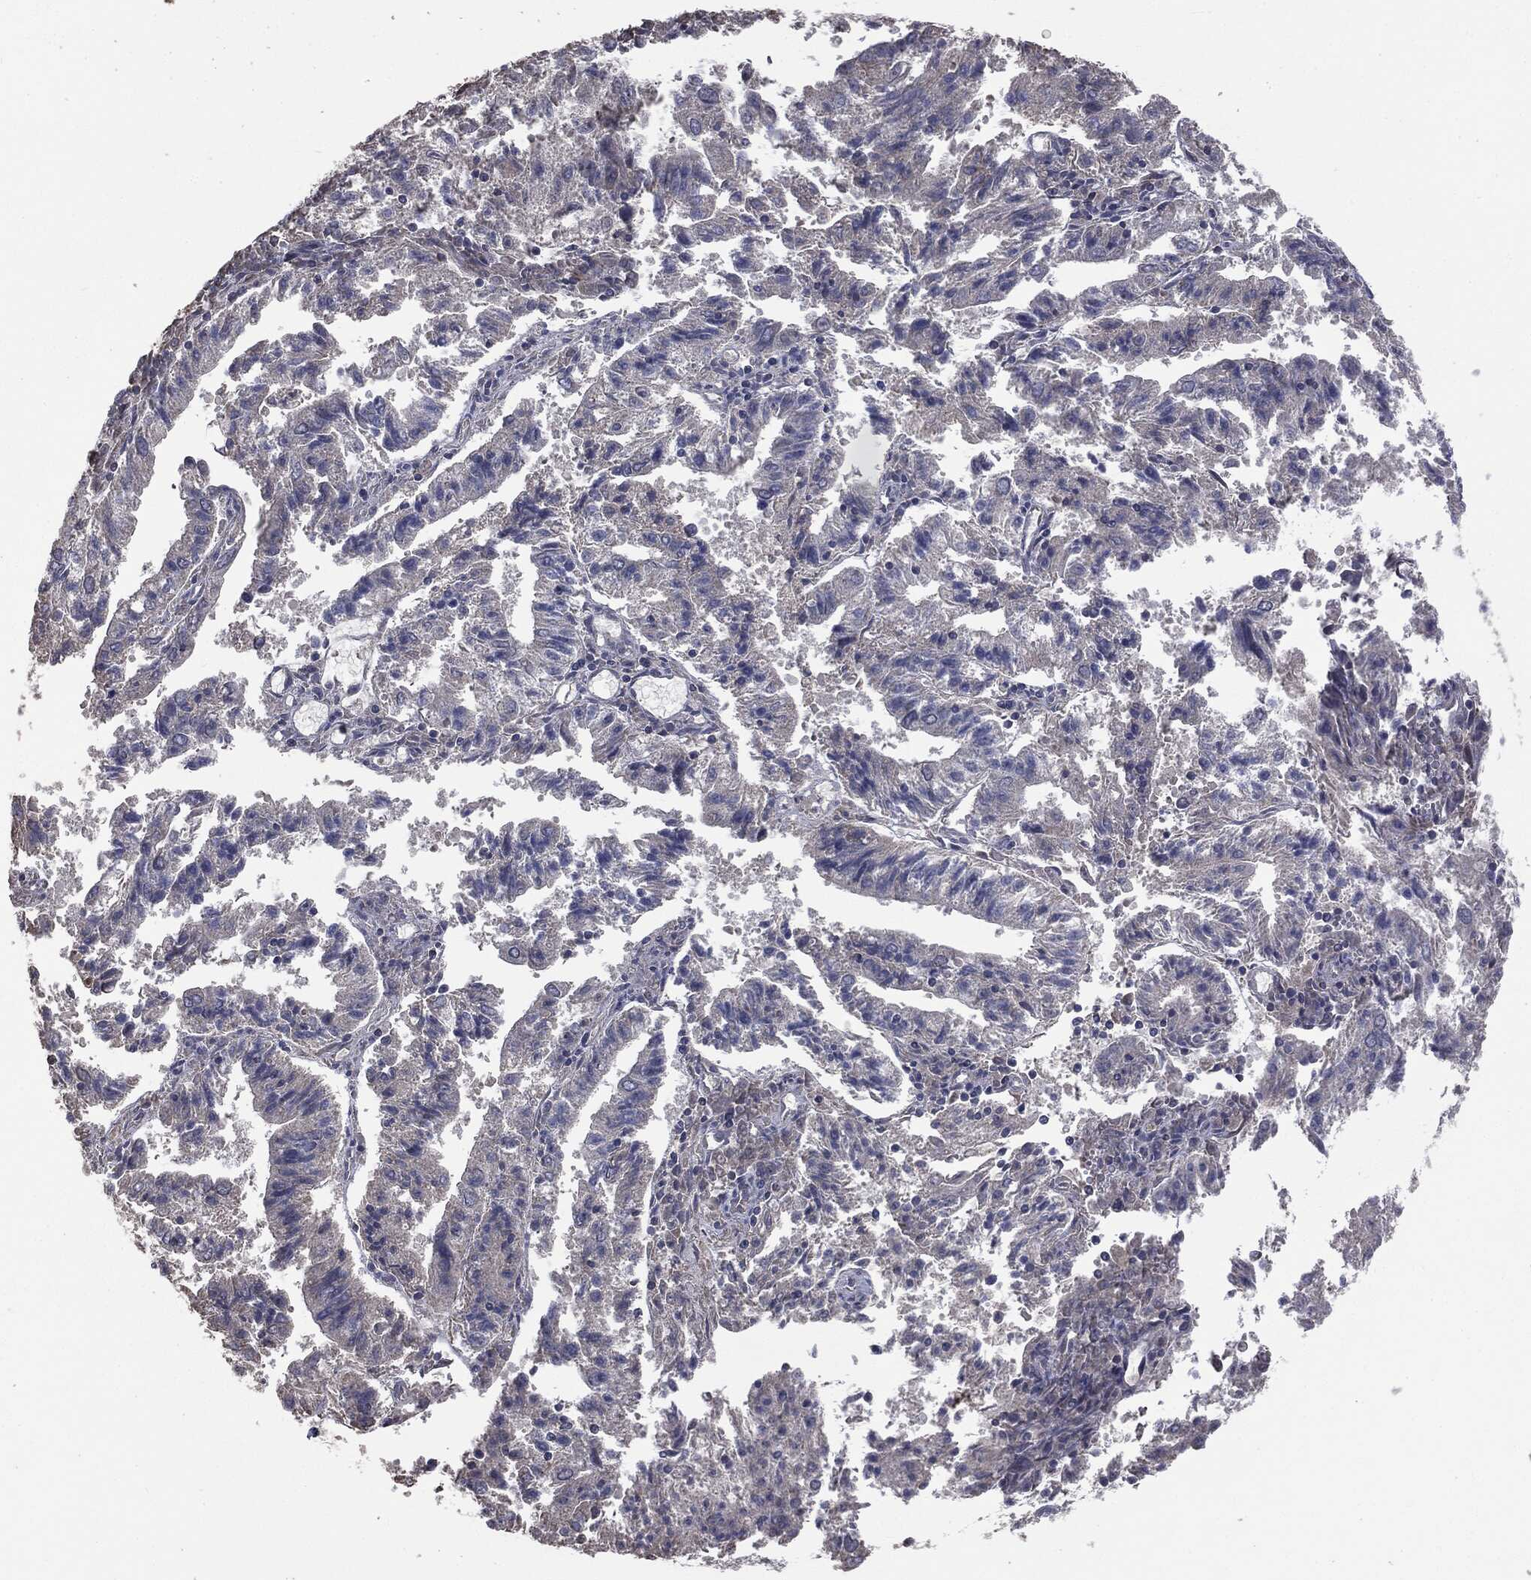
{"staining": {"intensity": "negative", "quantity": "none", "location": "none"}, "tissue": "endometrial cancer", "cell_type": "Tumor cells", "image_type": "cancer", "snomed": [{"axis": "morphology", "description": "Adenocarcinoma, NOS"}, {"axis": "topography", "description": "Endometrium"}], "caption": "DAB (3,3'-diaminobenzidine) immunohistochemical staining of human endometrial cancer displays no significant expression in tumor cells.", "gene": "MTOR", "patient": {"sex": "female", "age": 82}}